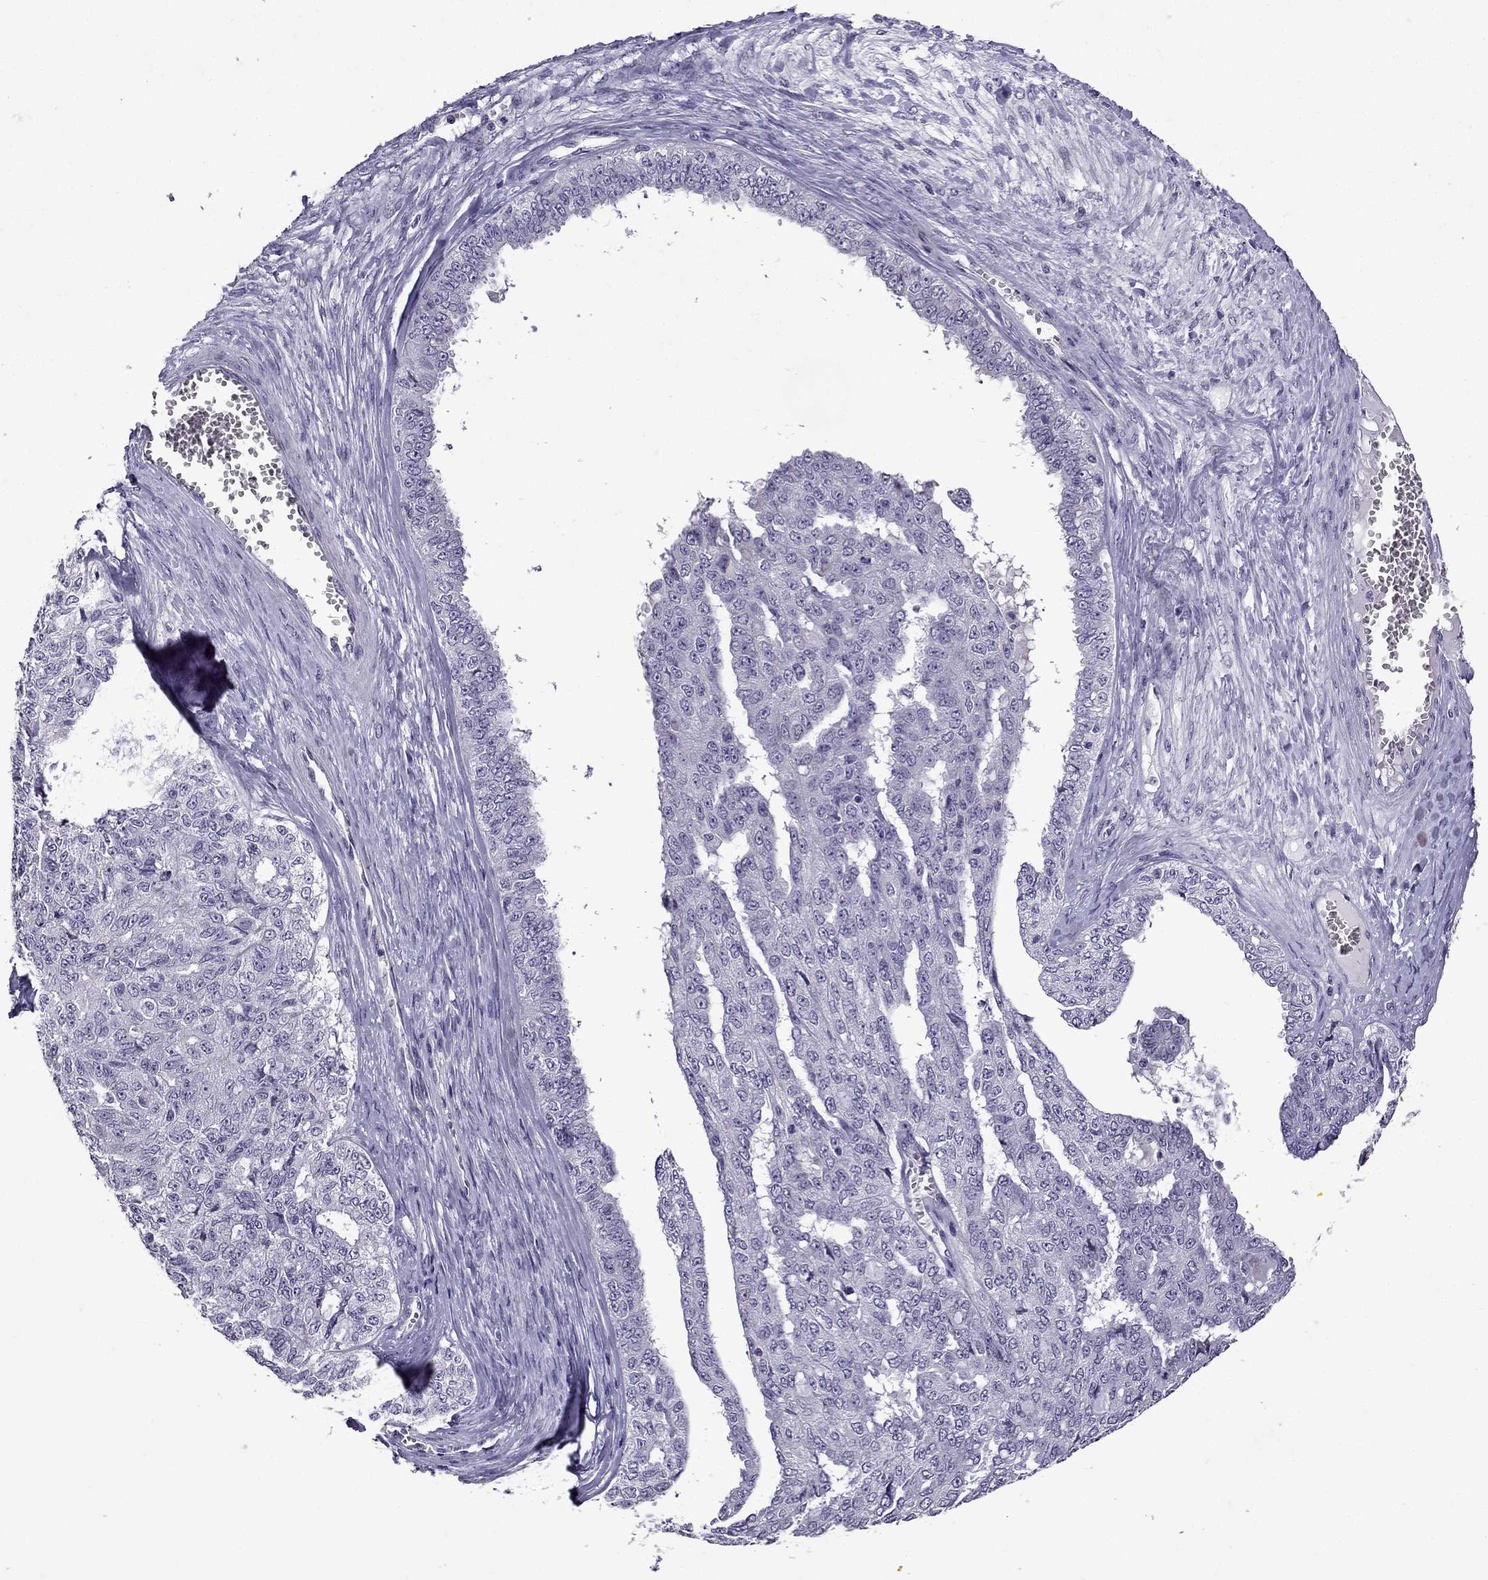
{"staining": {"intensity": "negative", "quantity": "none", "location": "none"}, "tissue": "ovarian cancer", "cell_type": "Tumor cells", "image_type": "cancer", "snomed": [{"axis": "morphology", "description": "Cystadenocarcinoma, serous, NOS"}, {"axis": "topography", "description": "Ovary"}], "caption": "Tumor cells show no significant protein expression in serous cystadenocarcinoma (ovarian).", "gene": "TTN", "patient": {"sex": "female", "age": 71}}